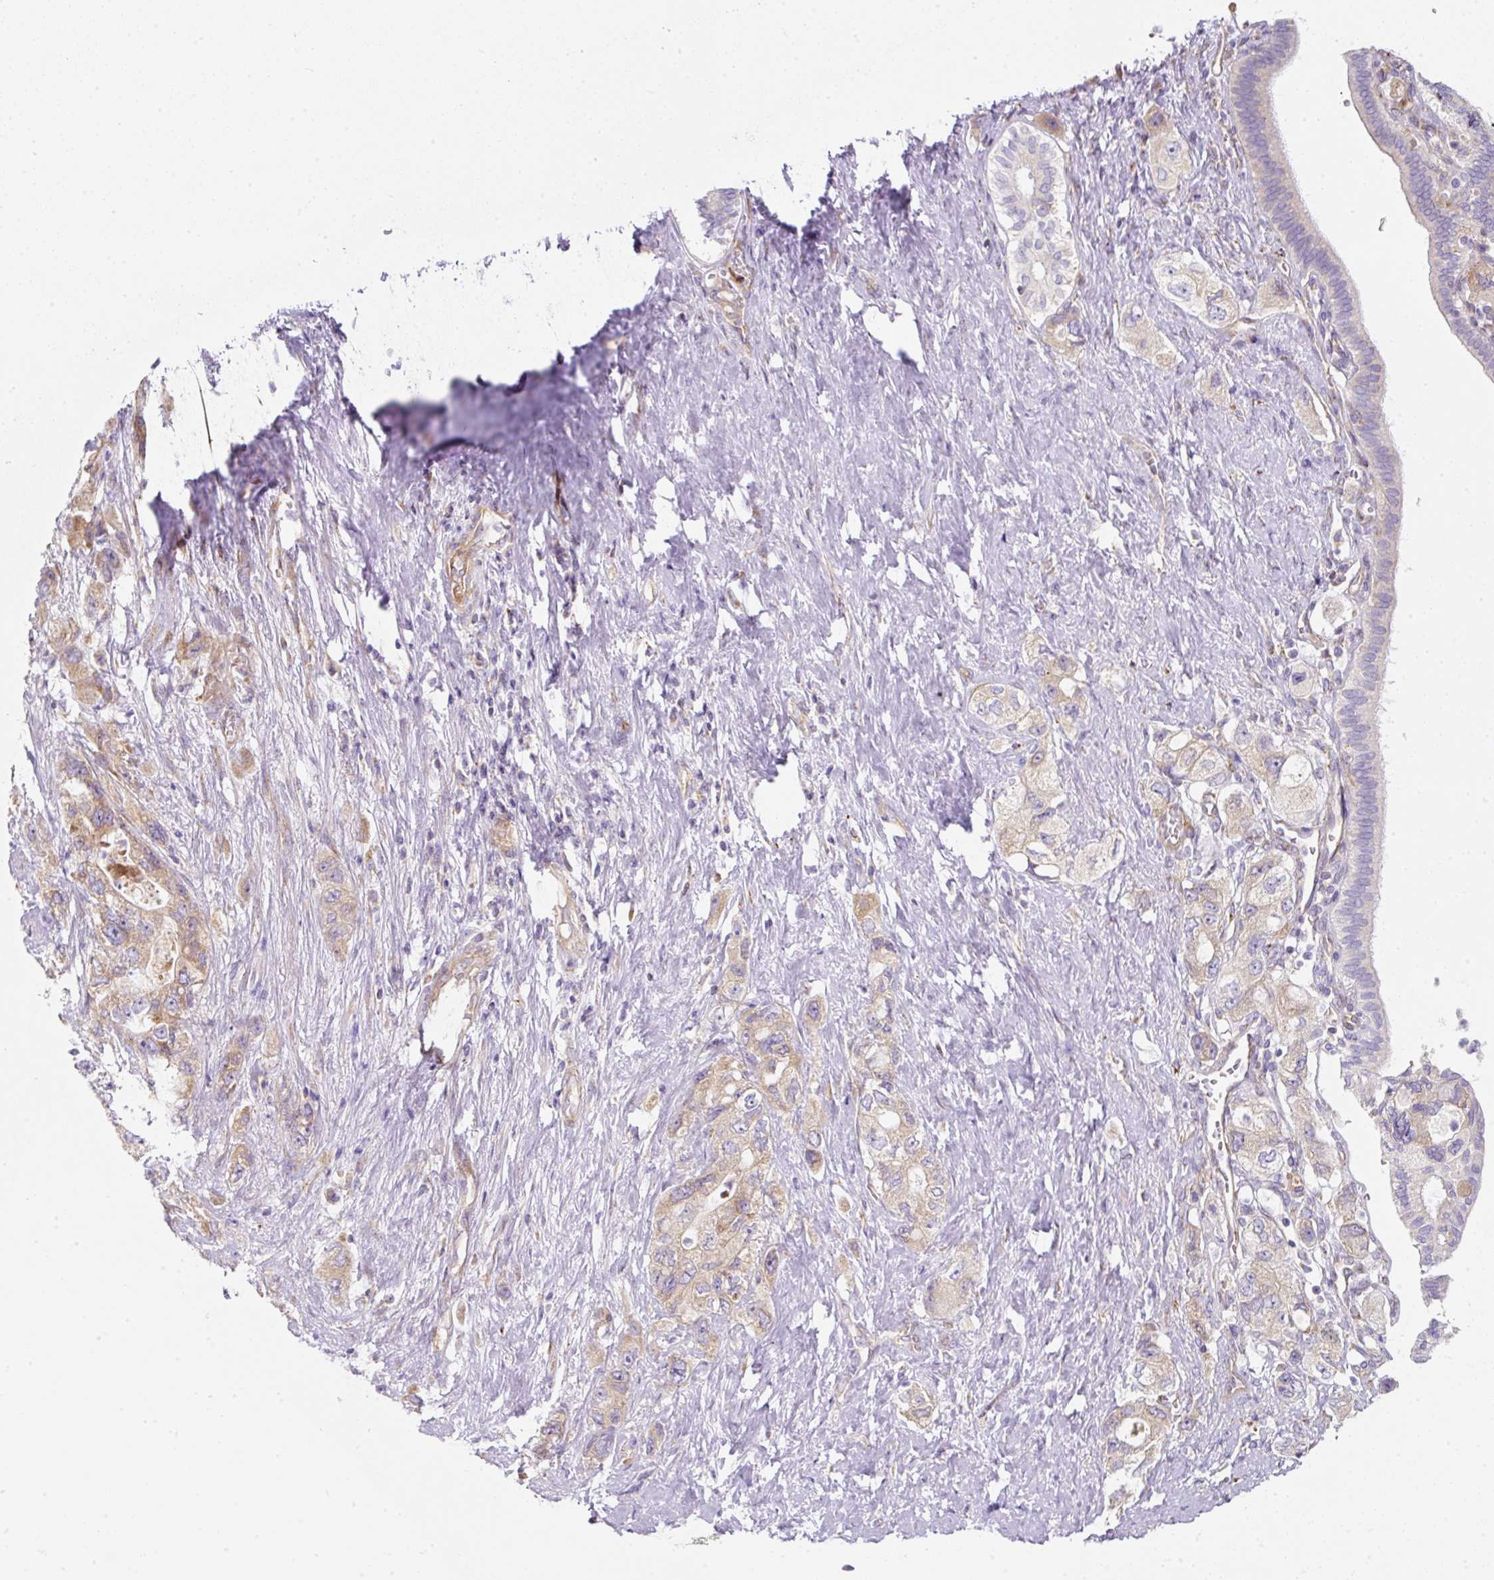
{"staining": {"intensity": "moderate", "quantity": "<25%", "location": "cytoplasmic/membranous"}, "tissue": "pancreatic cancer", "cell_type": "Tumor cells", "image_type": "cancer", "snomed": [{"axis": "morphology", "description": "Adenocarcinoma, NOS"}, {"axis": "topography", "description": "Pancreas"}], "caption": "Protein staining of pancreatic adenocarcinoma tissue displays moderate cytoplasmic/membranous positivity in approximately <25% of tumor cells.", "gene": "ERAP2", "patient": {"sex": "female", "age": 73}}